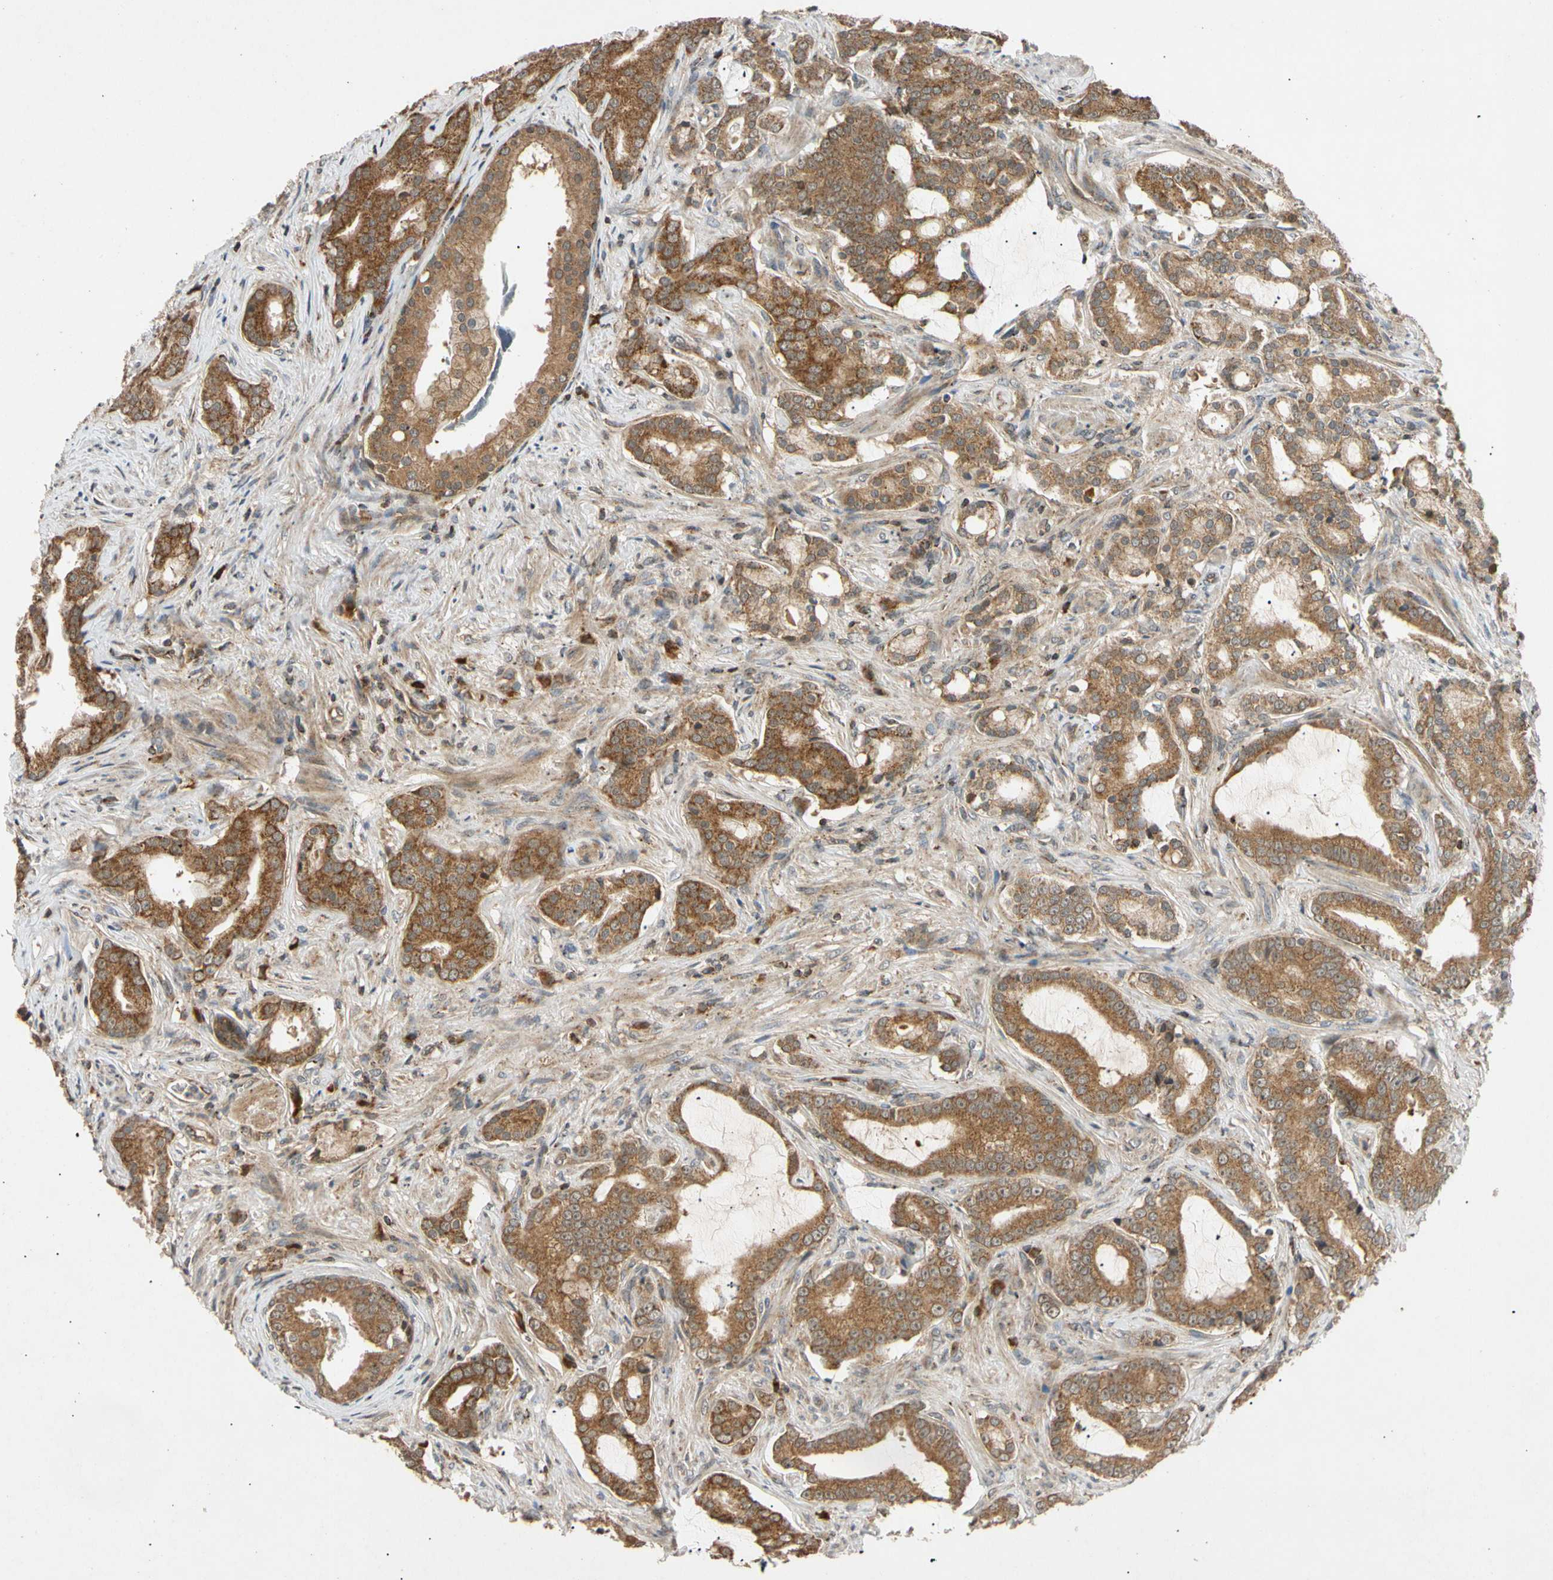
{"staining": {"intensity": "strong", "quantity": ">75%", "location": "cytoplasmic/membranous"}, "tissue": "prostate cancer", "cell_type": "Tumor cells", "image_type": "cancer", "snomed": [{"axis": "morphology", "description": "Adenocarcinoma, Low grade"}, {"axis": "topography", "description": "Prostate"}], "caption": "Low-grade adenocarcinoma (prostate) stained with DAB (3,3'-diaminobenzidine) immunohistochemistry (IHC) demonstrates high levels of strong cytoplasmic/membranous staining in approximately >75% of tumor cells. Nuclei are stained in blue.", "gene": "MRPS22", "patient": {"sex": "male", "age": 58}}